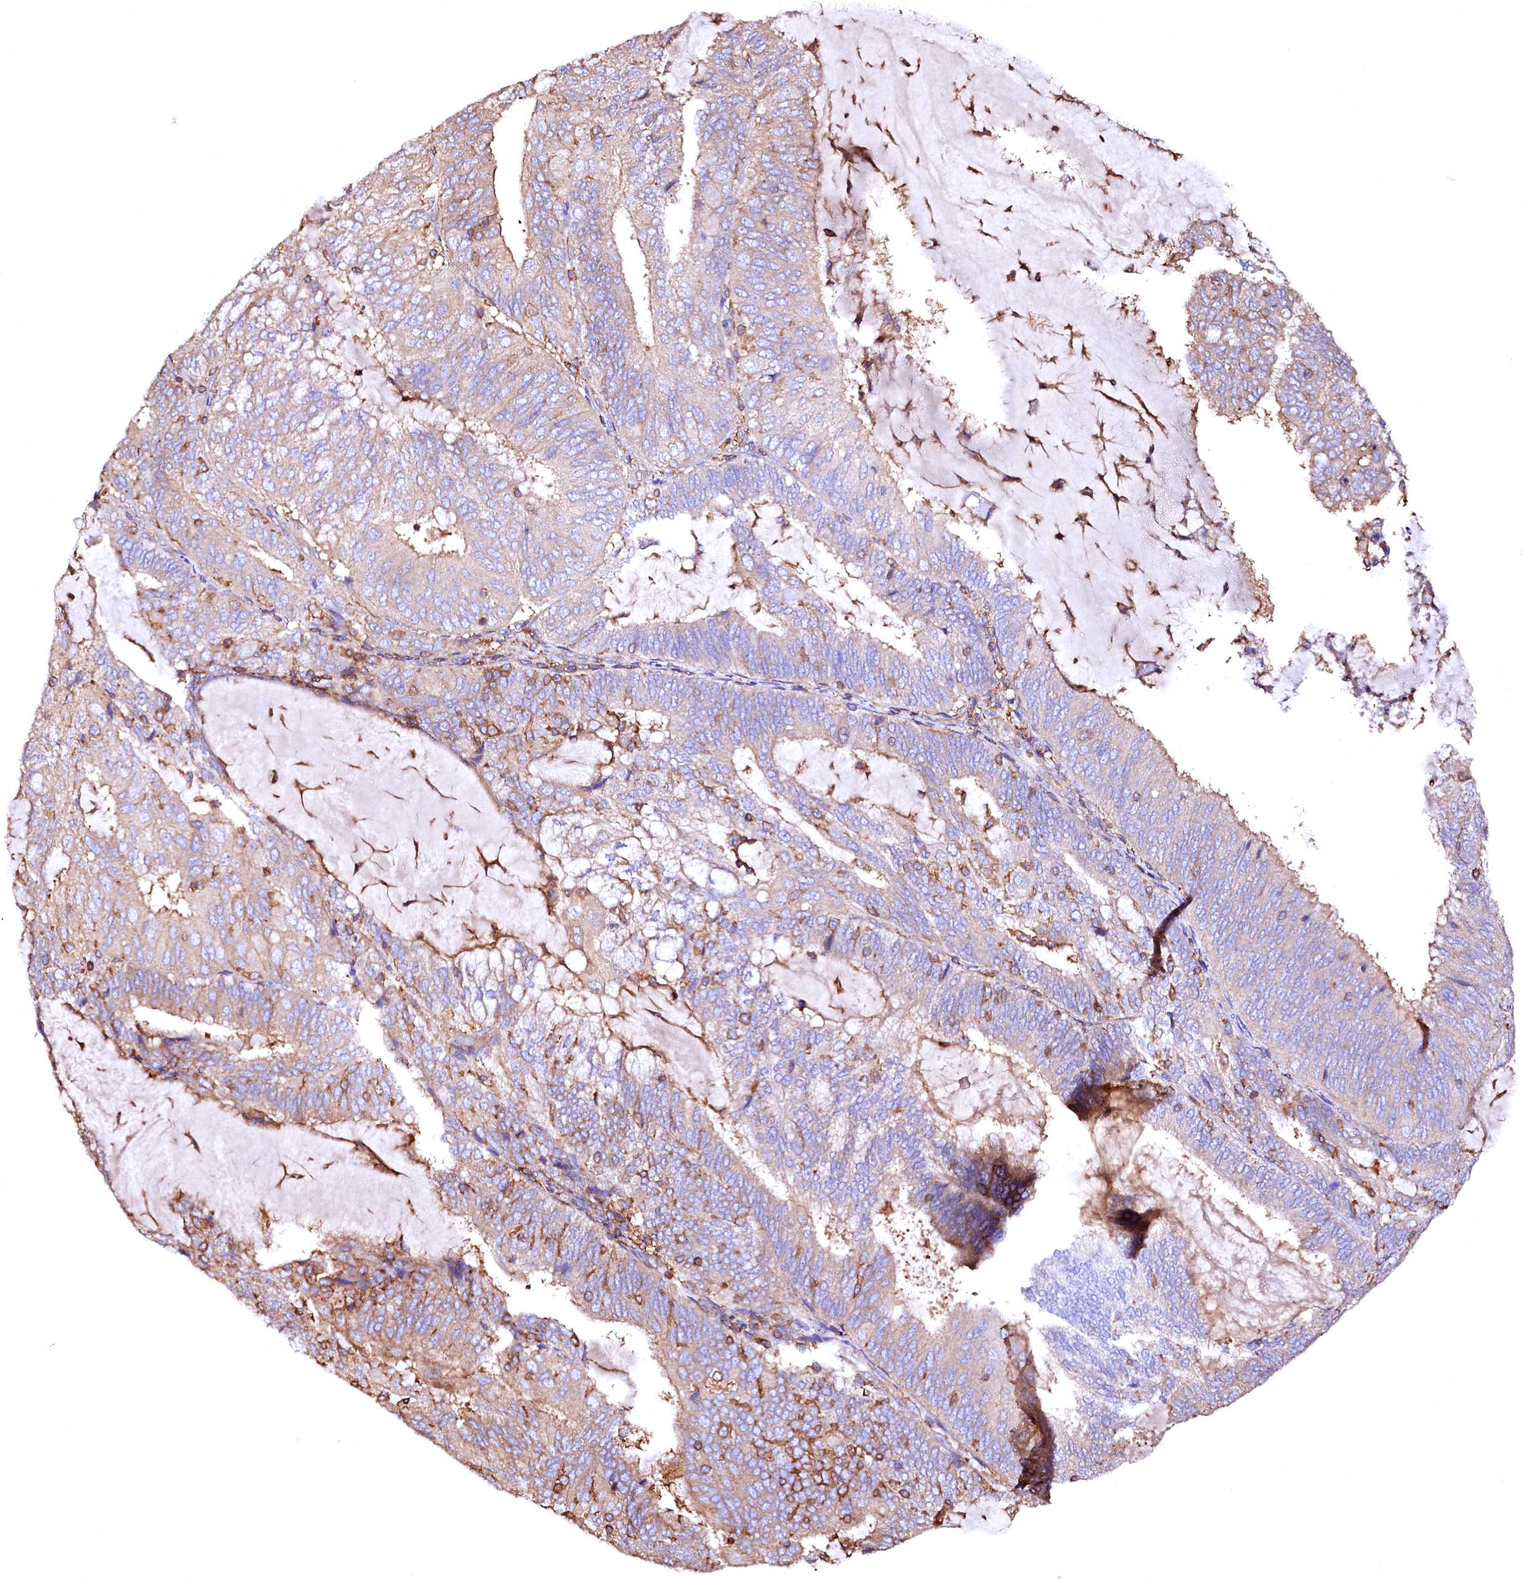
{"staining": {"intensity": "moderate", "quantity": "<25%", "location": "cytoplasmic/membranous"}, "tissue": "endometrial cancer", "cell_type": "Tumor cells", "image_type": "cancer", "snomed": [{"axis": "morphology", "description": "Adenocarcinoma, NOS"}, {"axis": "topography", "description": "Endometrium"}], "caption": "Immunohistochemistry photomicrograph of endometrial cancer (adenocarcinoma) stained for a protein (brown), which displays low levels of moderate cytoplasmic/membranous expression in approximately <25% of tumor cells.", "gene": "RARS2", "patient": {"sex": "female", "age": 81}}